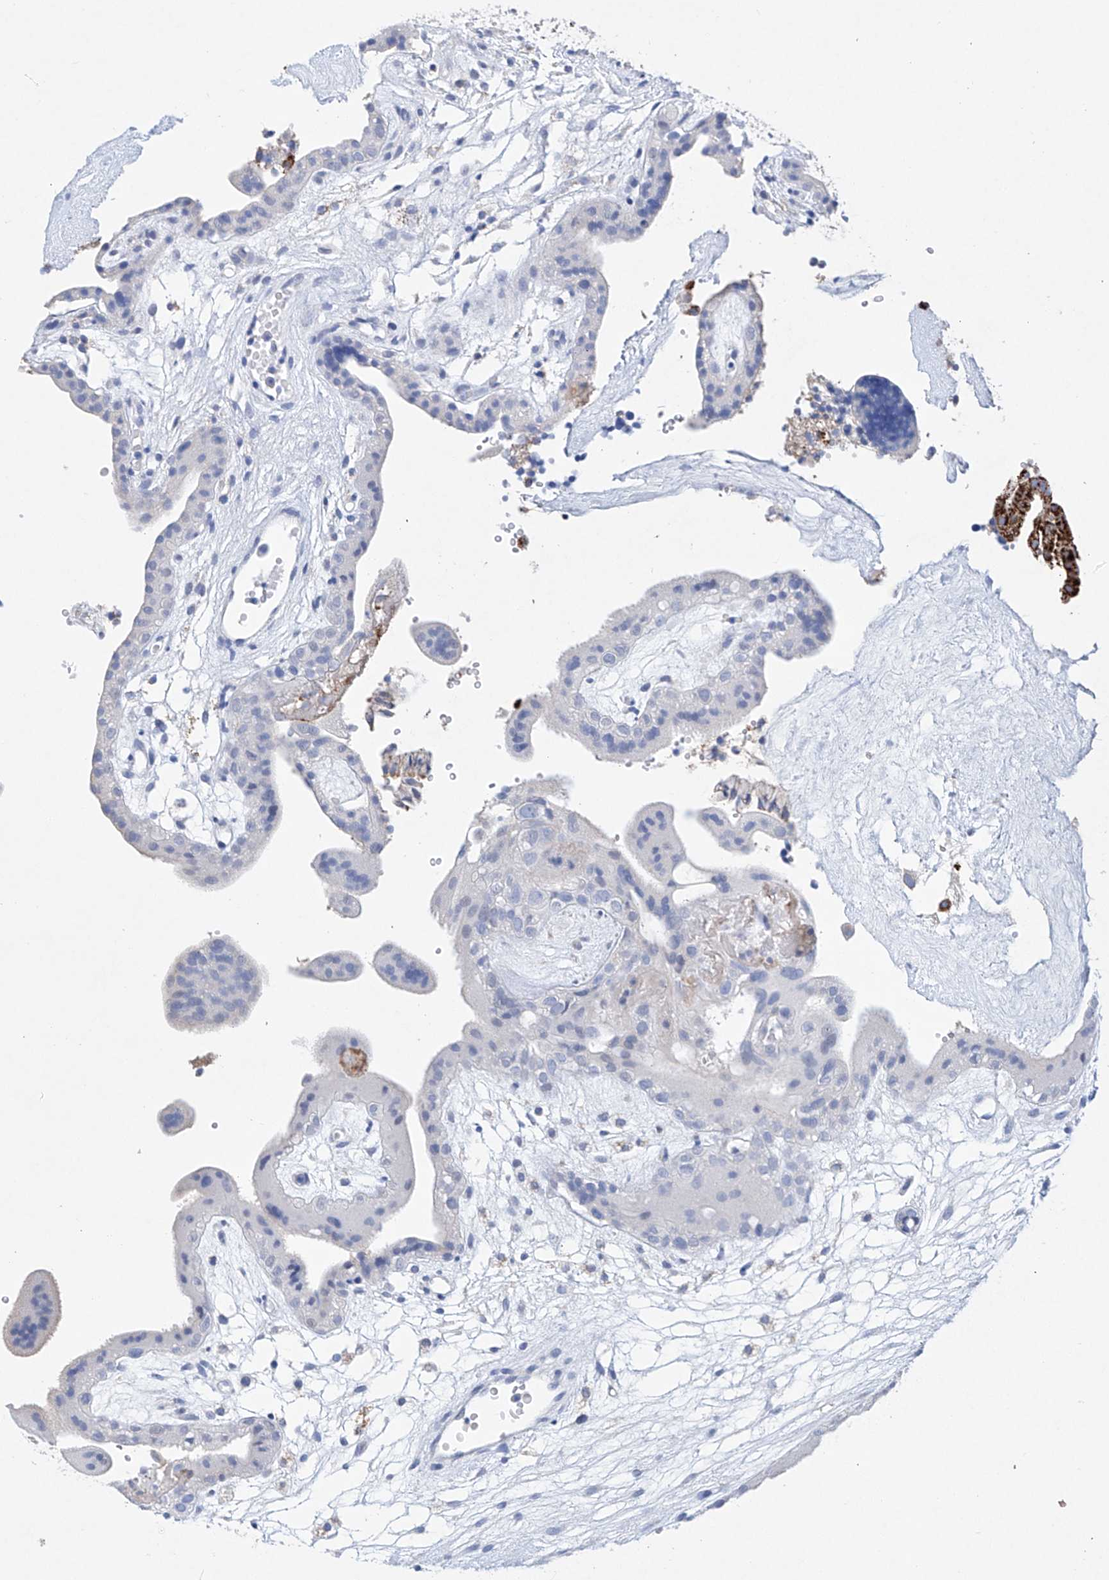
{"staining": {"intensity": "negative", "quantity": "none", "location": "none"}, "tissue": "placenta", "cell_type": "Decidual cells", "image_type": "normal", "snomed": [{"axis": "morphology", "description": "Normal tissue, NOS"}, {"axis": "topography", "description": "Placenta"}], "caption": "Decidual cells show no significant expression in normal placenta. The staining was performed using DAB to visualize the protein expression in brown, while the nuclei were stained in blue with hematoxylin (Magnification: 20x).", "gene": "NRROS", "patient": {"sex": "female", "age": 18}}